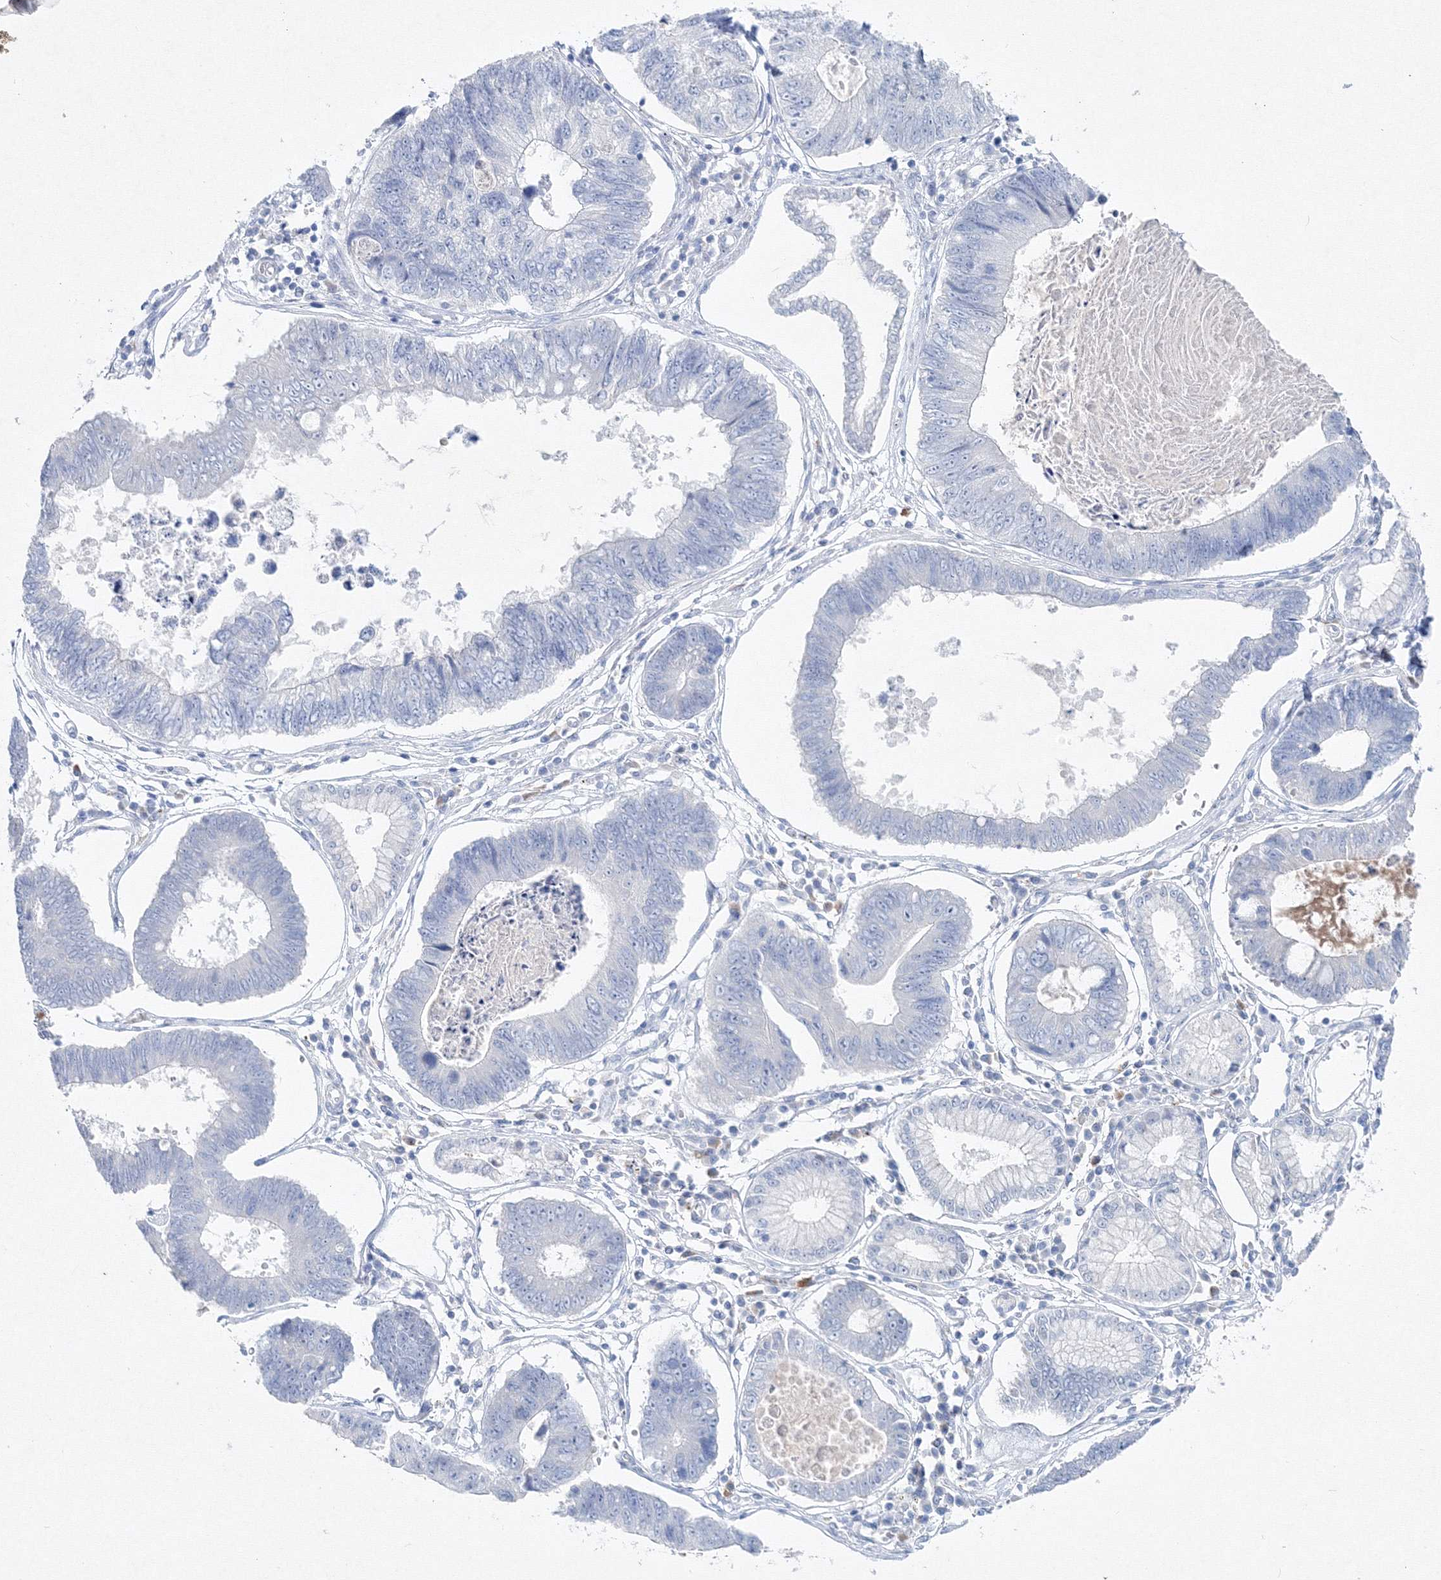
{"staining": {"intensity": "negative", "quantity": "none", "location": "none"}, "tissue": "stomach cancer", "cell_type": "Tumor cells", "image_type": "cancer", "snomed": [{"axis": "morphology", "description": "Adenocarcinoma, NOS"}, {"axis": "topography", "description": "Stomach"}], "caption": "High power microscopy photomicrograph of an immunohistochemistry photomicrograph of stomach cancer, revealing no significant expression in tumor cells. (Stains: DAB immunohistochemistry (IHC) with hematoxylin counter stain, Microscopy: brightfield microscopy at high magnification).", "gene": "GCKR", "patient": {"sex": "male", "age": 59}}